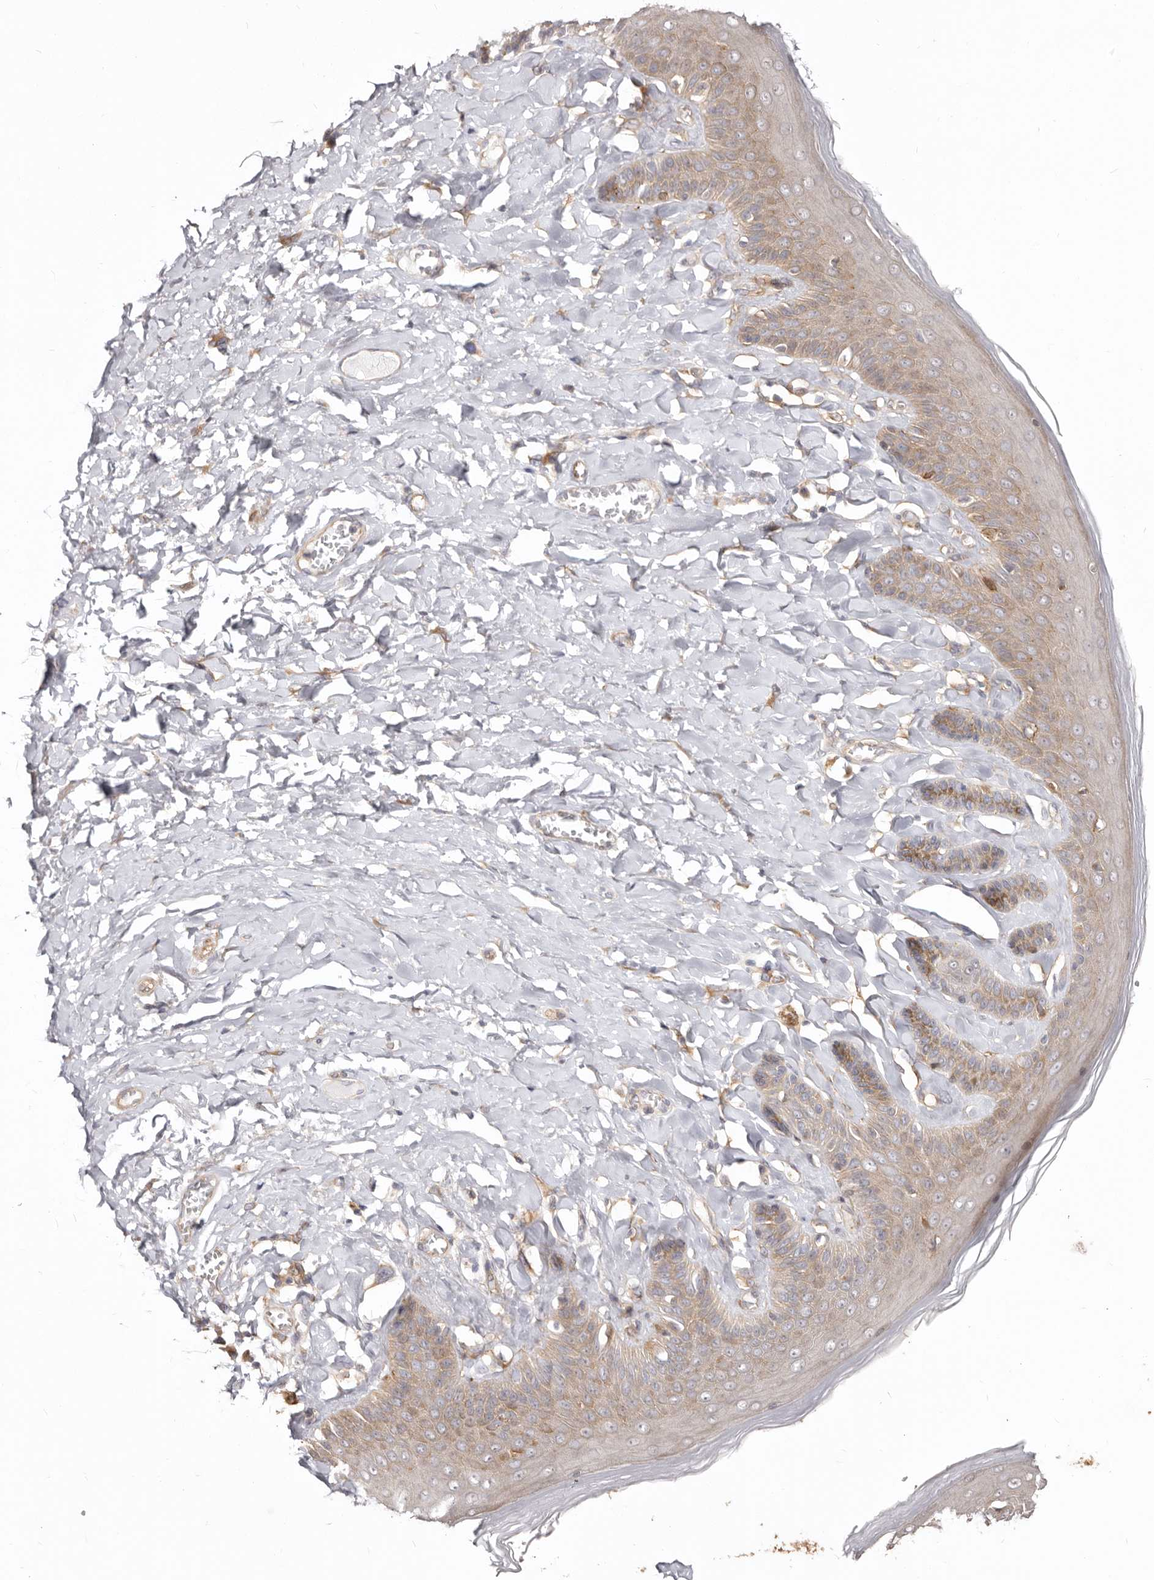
{"staining": {"intensity": "weak", "quantity": "25%-75%", "location": "cytoplasmic/membranous"}, "tissue": "skin", "cell_type": "Epidermal cells", "image_type": "normal", "snomed": [{"axis": "morphology", "description": "Normal tissue, NOS"}, {"axis": "topography", "description": "Anal"}], "caption": "Brown immunohistochemical staining in benign skin demonstrates weak cytoplasmic/membranous expression in about 25%-75% of epidermal cells.", "gene": "GPATCH4", "patient": {"sex": "male", "age": 69}}